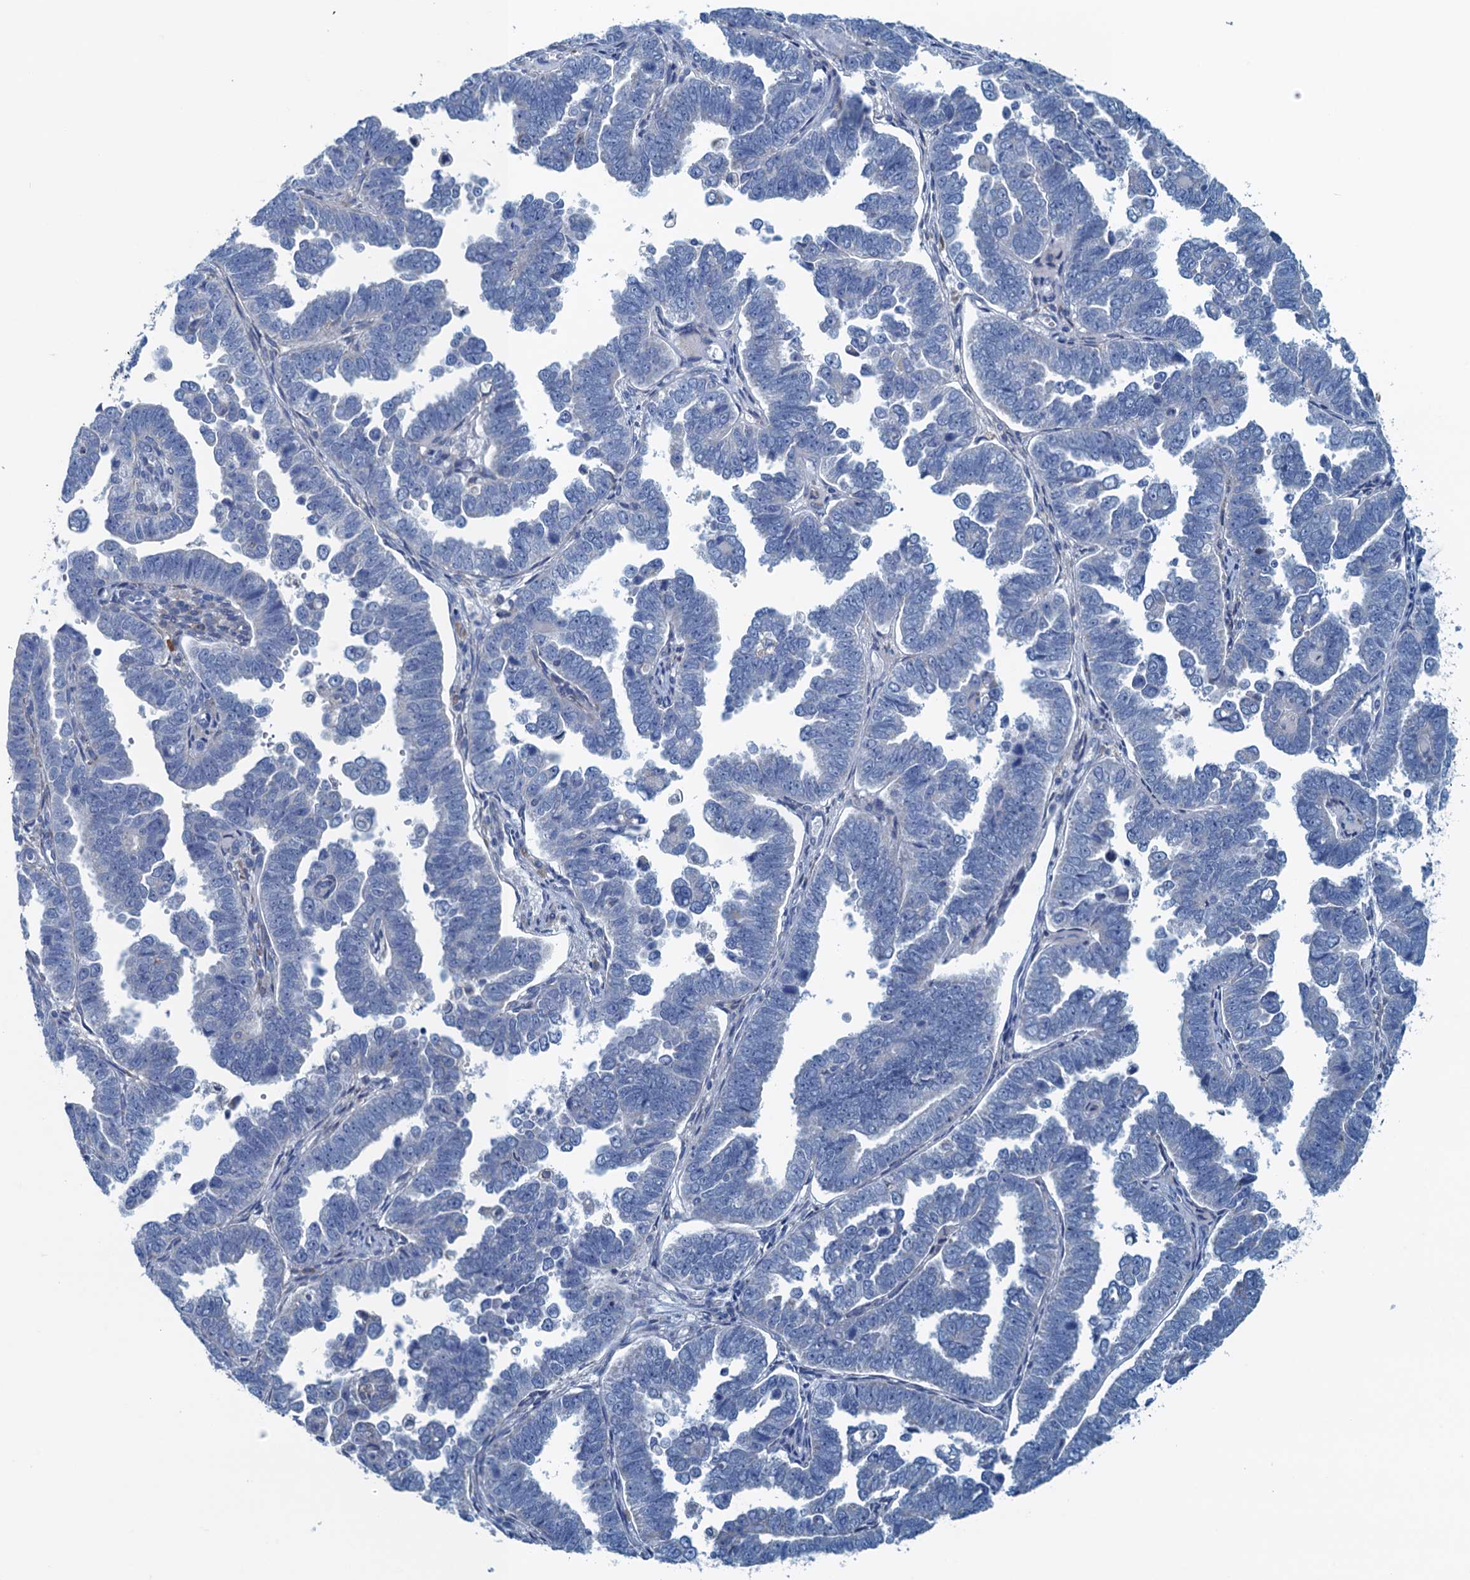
{"staining": {"intensity": "negative", "quantity": "none", "location": "none"}, "tissue": "endometrial cancer", "cell_type": "Tumor cells", "image_type": "cancer", "snomed": [{"axis": "morphology", "description": "Adenocarcinoma, NOS"}, {"axis": "topography", "description": "Endometrium"}], "caption": "This is an immunohistochemistry micrograph of human endometrial adenocarcinoma. There is no positivity in tumor cells.", "gene": "C10orf88", "patient": {"sex": "female", "age": 75}}